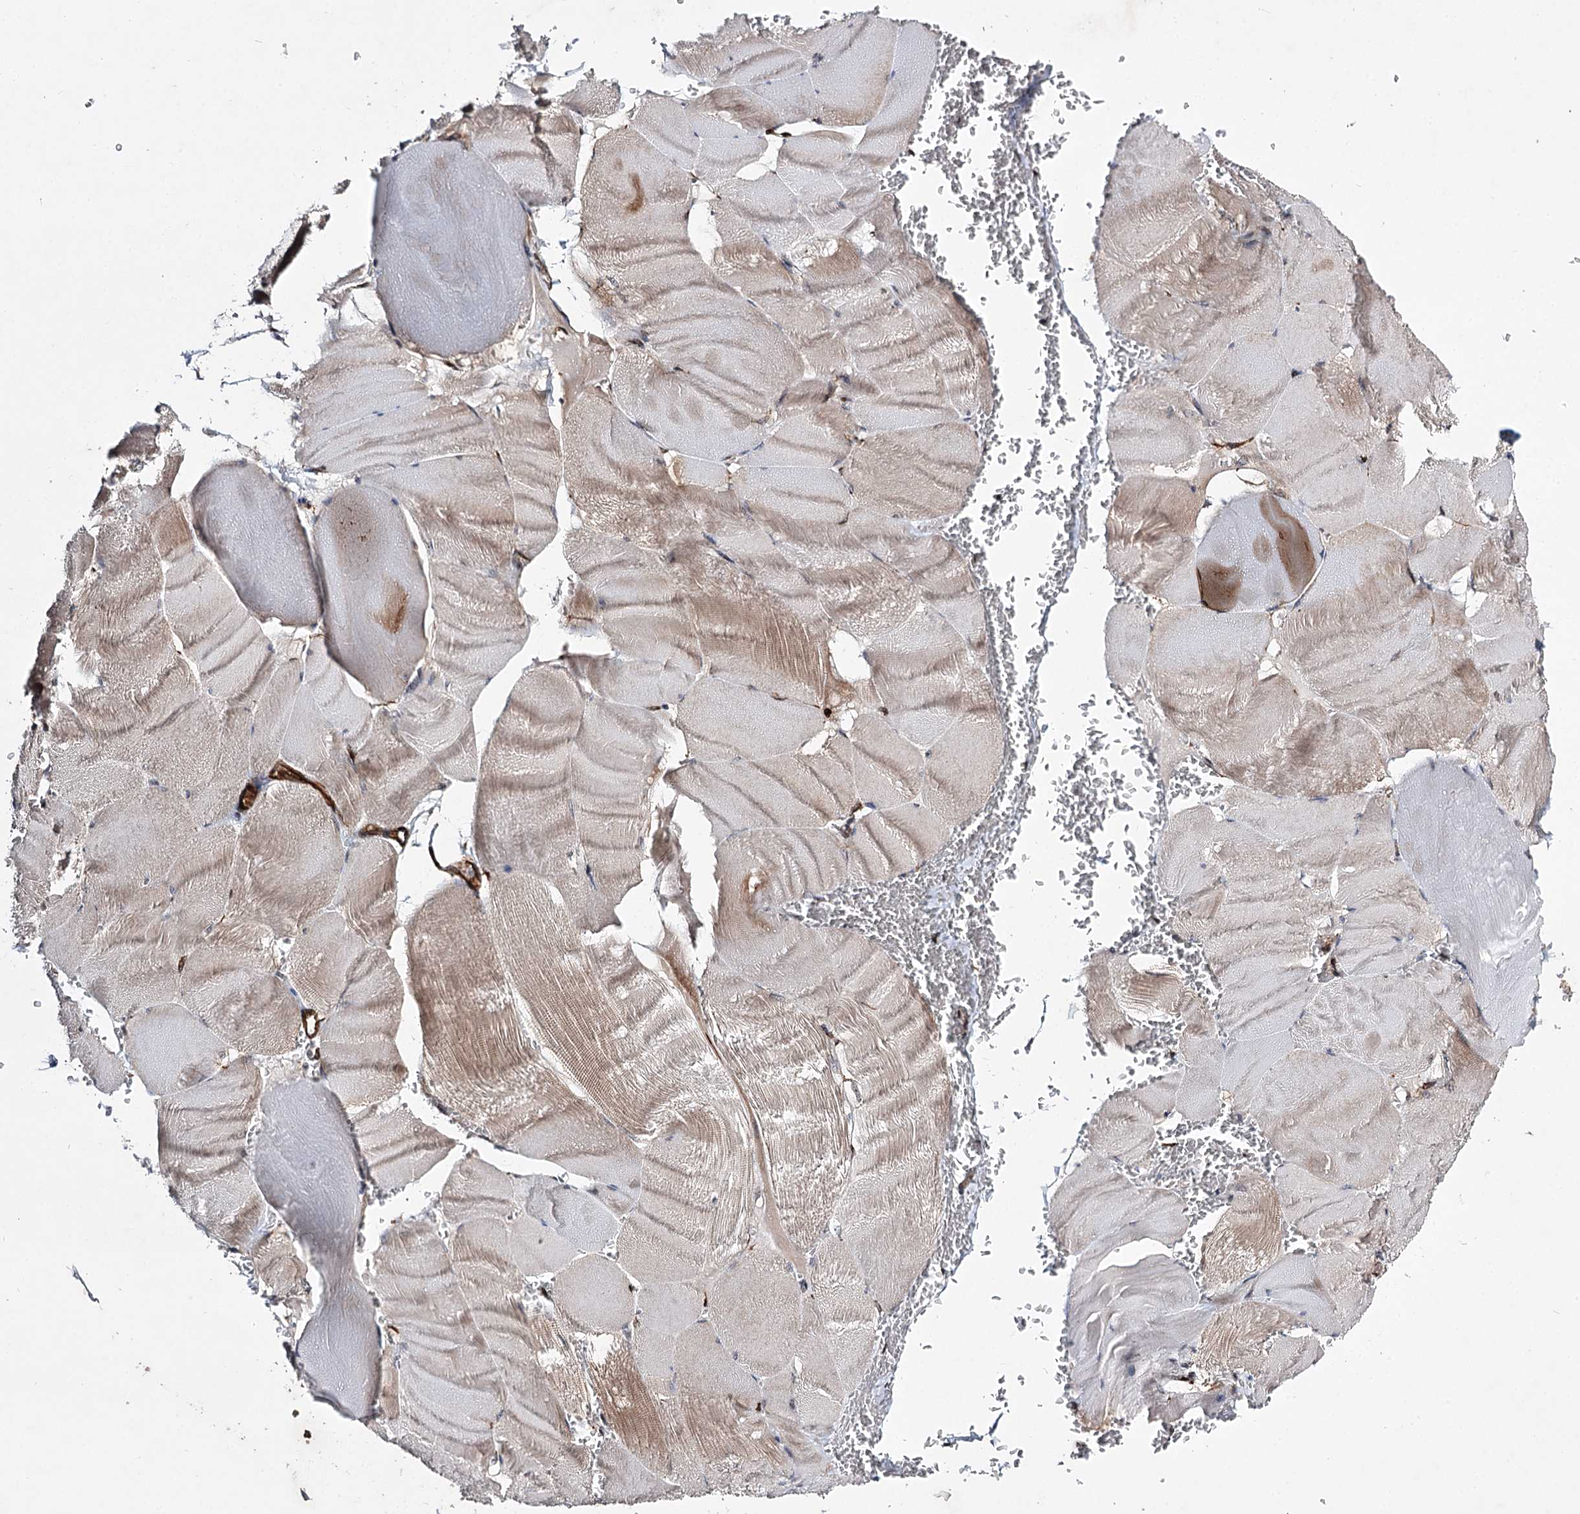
{"staining": {"intensity": "weak", "quantity": "25%-75%", "location": "cytoplasmic/membranous"}, "tissue": "skeletal muscle", "cell_type": "Myocytes", "image_type": "normal", "snomed": [{"axis": "morphology", "description": "Normal tissue, NOS"}, {"axis": "morphology", "description": "Basal cell carcinoma"}, {"axis": "topography", "description": "Skeletal muscle"}], "caption": "This image displays immunohistochemistry (IHC) staining of benign skeletal muscle, with low weak cytoplasmic/membranous positivity in about 25%-75% of myocytes.", "gene": "DPEP2", "patient": {"sex": "female", "age": 64}}